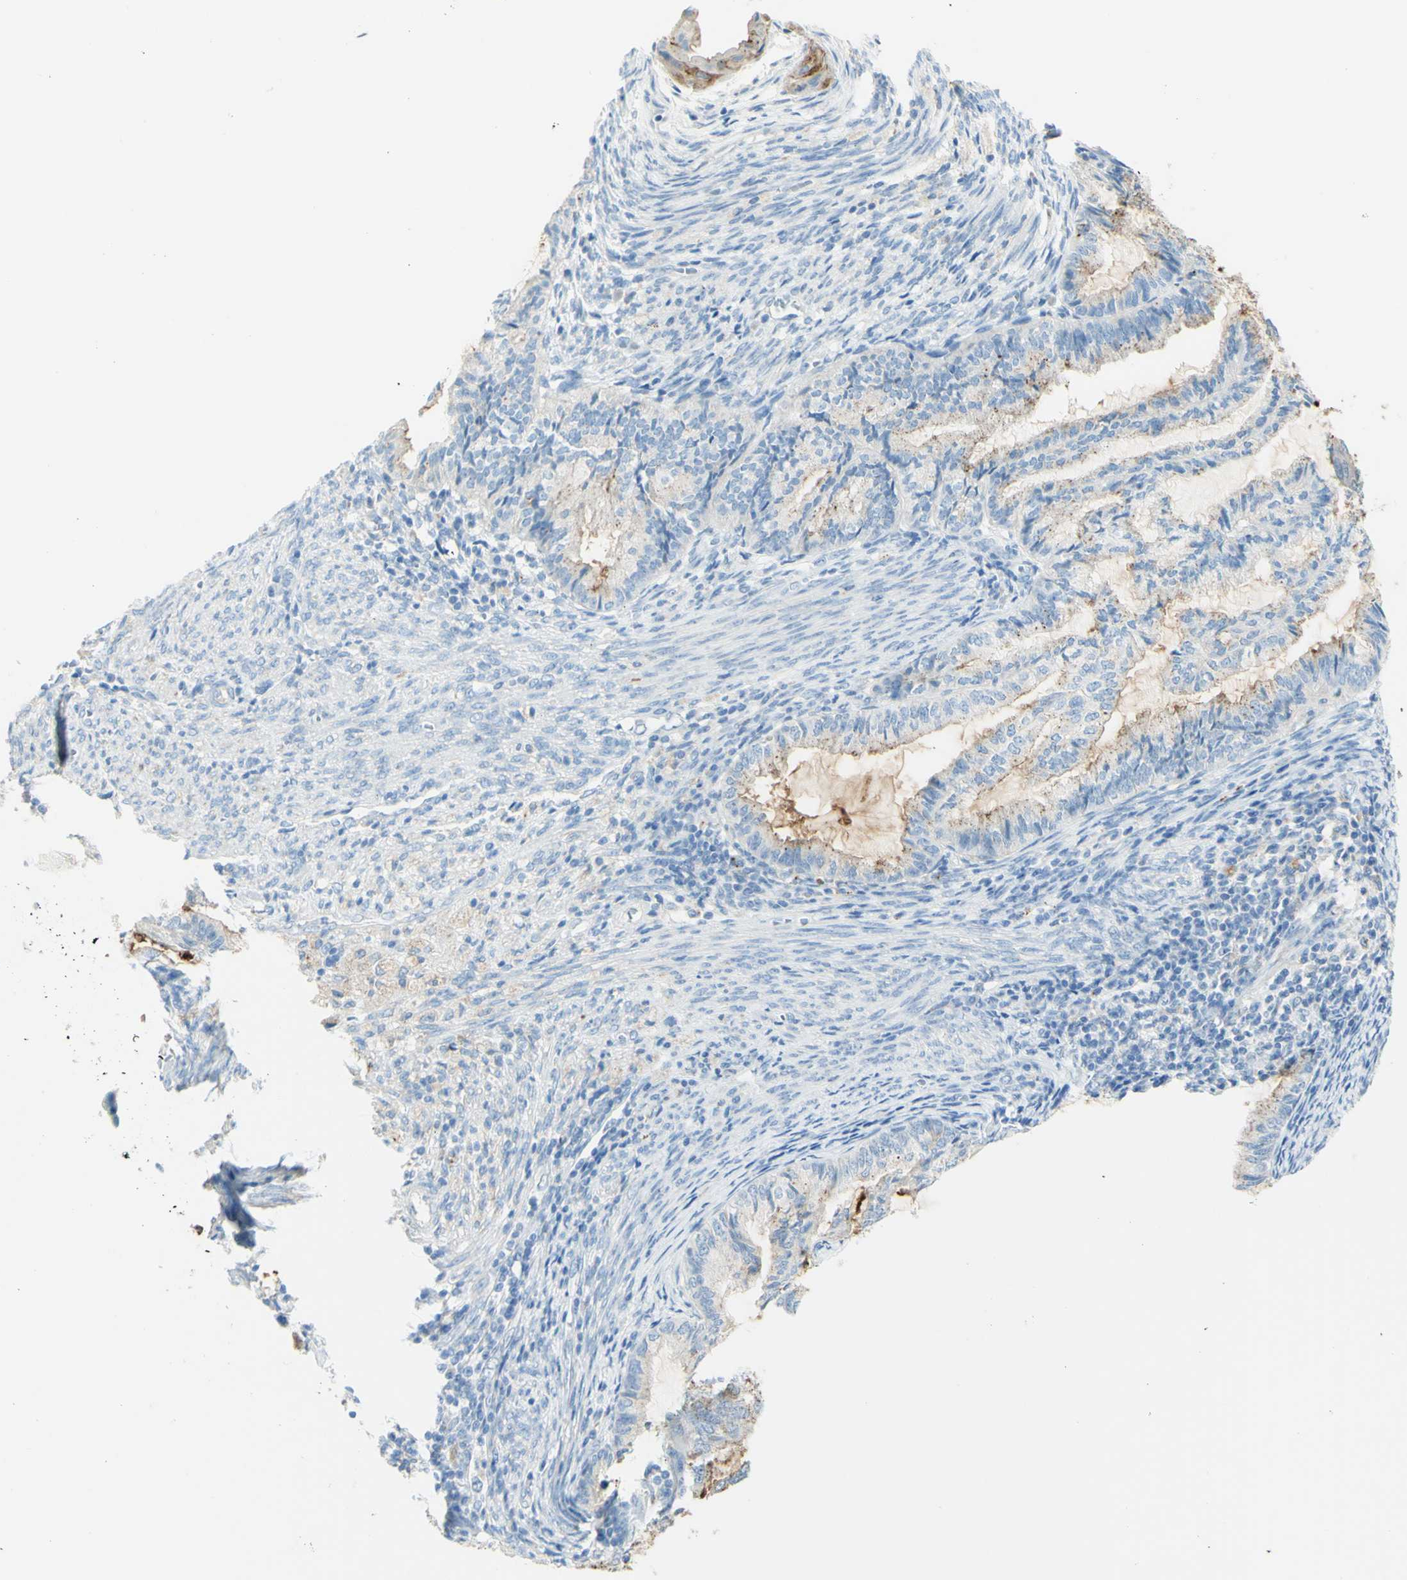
{"staining": {"intensity": "weak", "quantity": "25%-75%", "location": "cytoplasmic/membranous"}, "tissue": "cervical cancer", "cell_type": "Tumor cells", "image_type": "cancer", "snomed": [{"axis": "morphology", "description": "Normal tissue, NOS"}, {"axis": "morphology", "description": "Adenocarcinoma, NOS"}, {"axis": "topography", "description": "Cervix"}, {"axis": "topography", "description": "Endometrium"}], "caption": "The immunohistochemical stain highlights weak cytoplasmic/membranous staining in tumor cells of cervical cancer (adenocarcinoma) tissue.", "gene": "TSPAN1", "patient": {"sex": "female", "age": 86}}